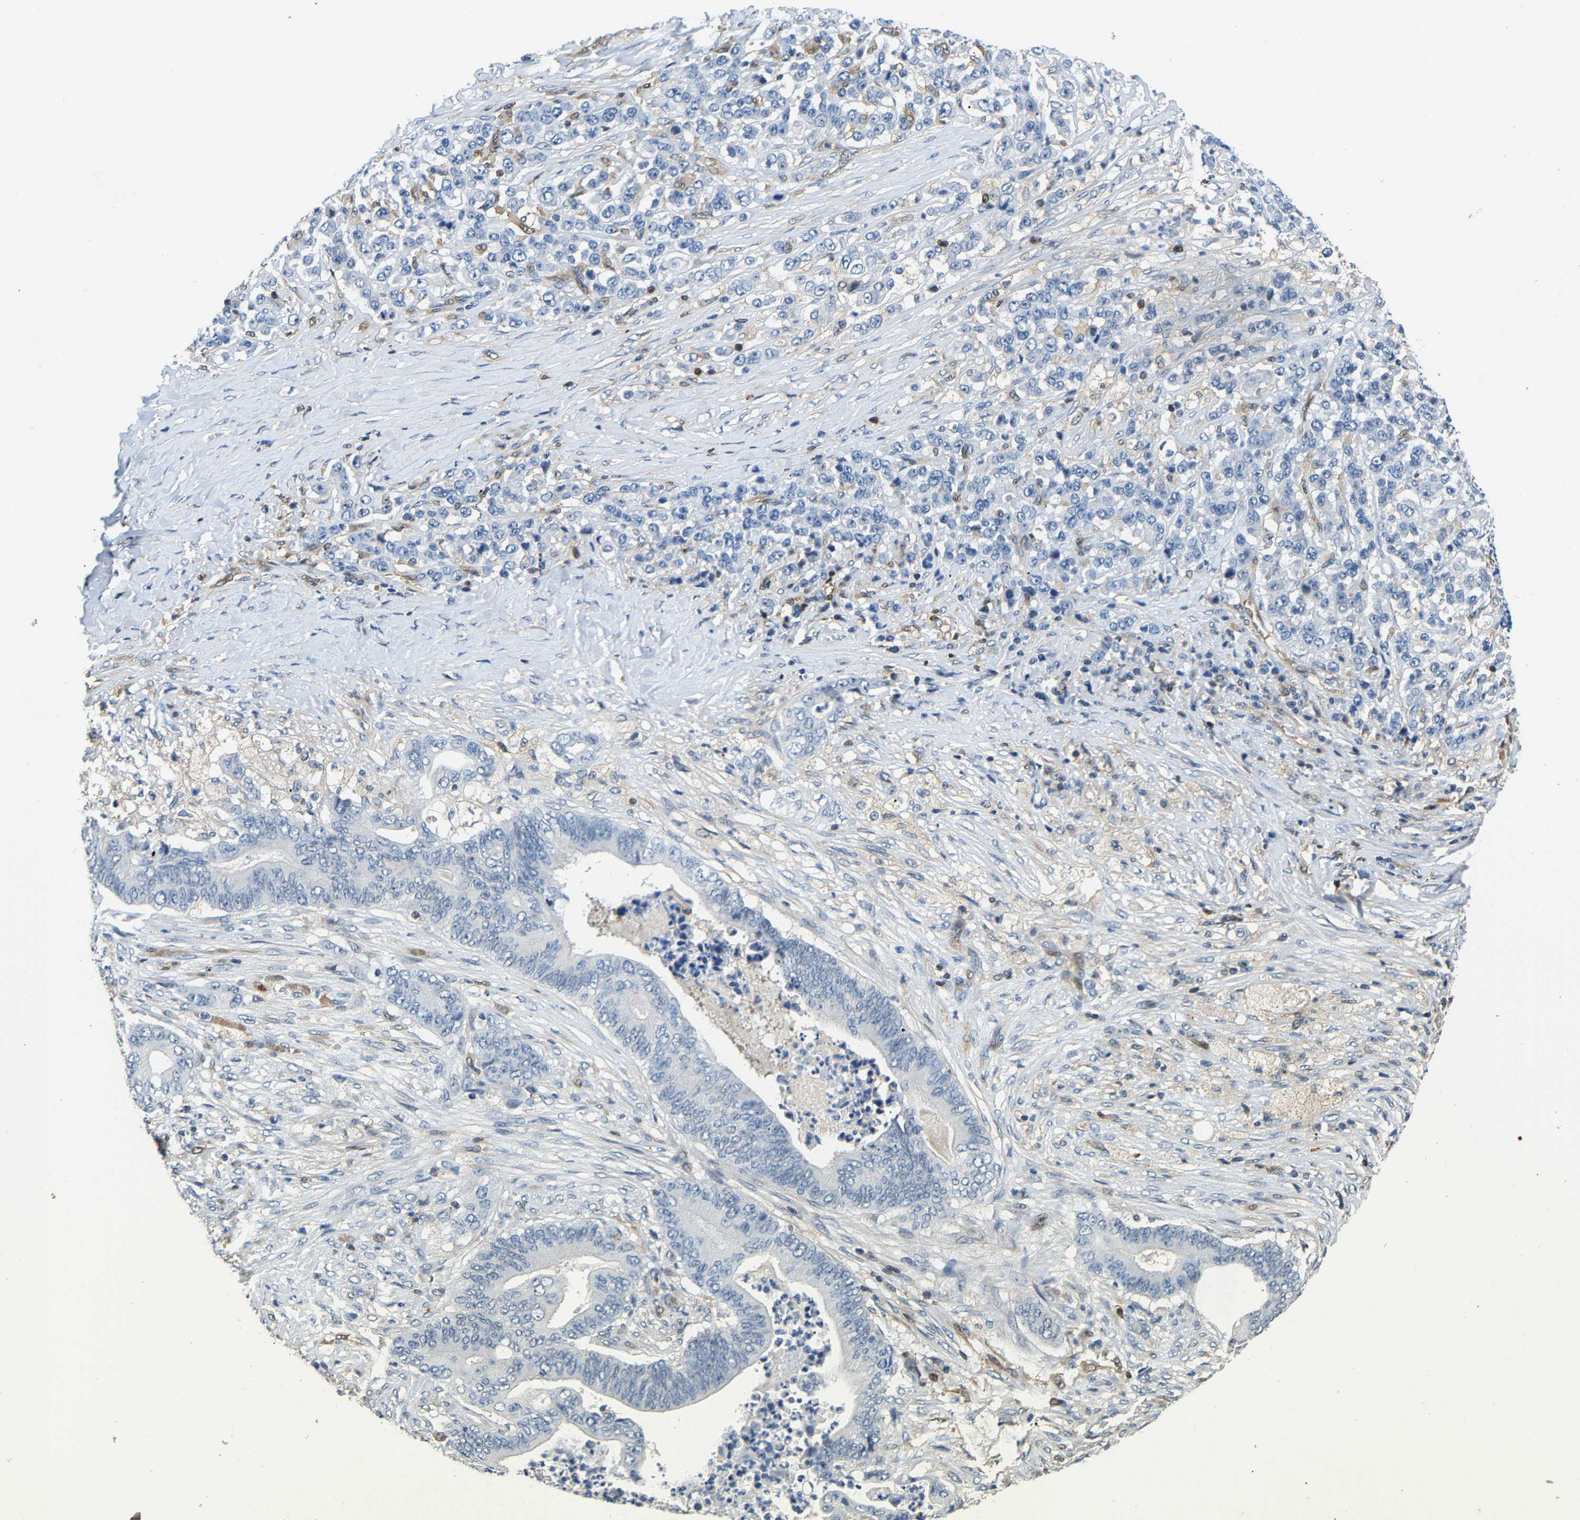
{"staining": {"intensity": "negative", "quantity": "none", "location": "none"}, "tissue": "stomach cancer", "cell_type": "Tumor cells", "image_type": "cancer", "snomed": [{"axis": "morphology", "description": "Adenocarcinoma, NOS"}, {"axis": "topography", "description": "Stomach"}], "caption": "This histopathology image is of stomach cancer (adenocarcinoma) stained with immunohistochemistry (IHC) to label a protein in brown with the nuclei are counter-stained blue. There is no staining in tumor cells.", "gene": "GIMAP7", "patient": {"sex": "female", "age": 73}}